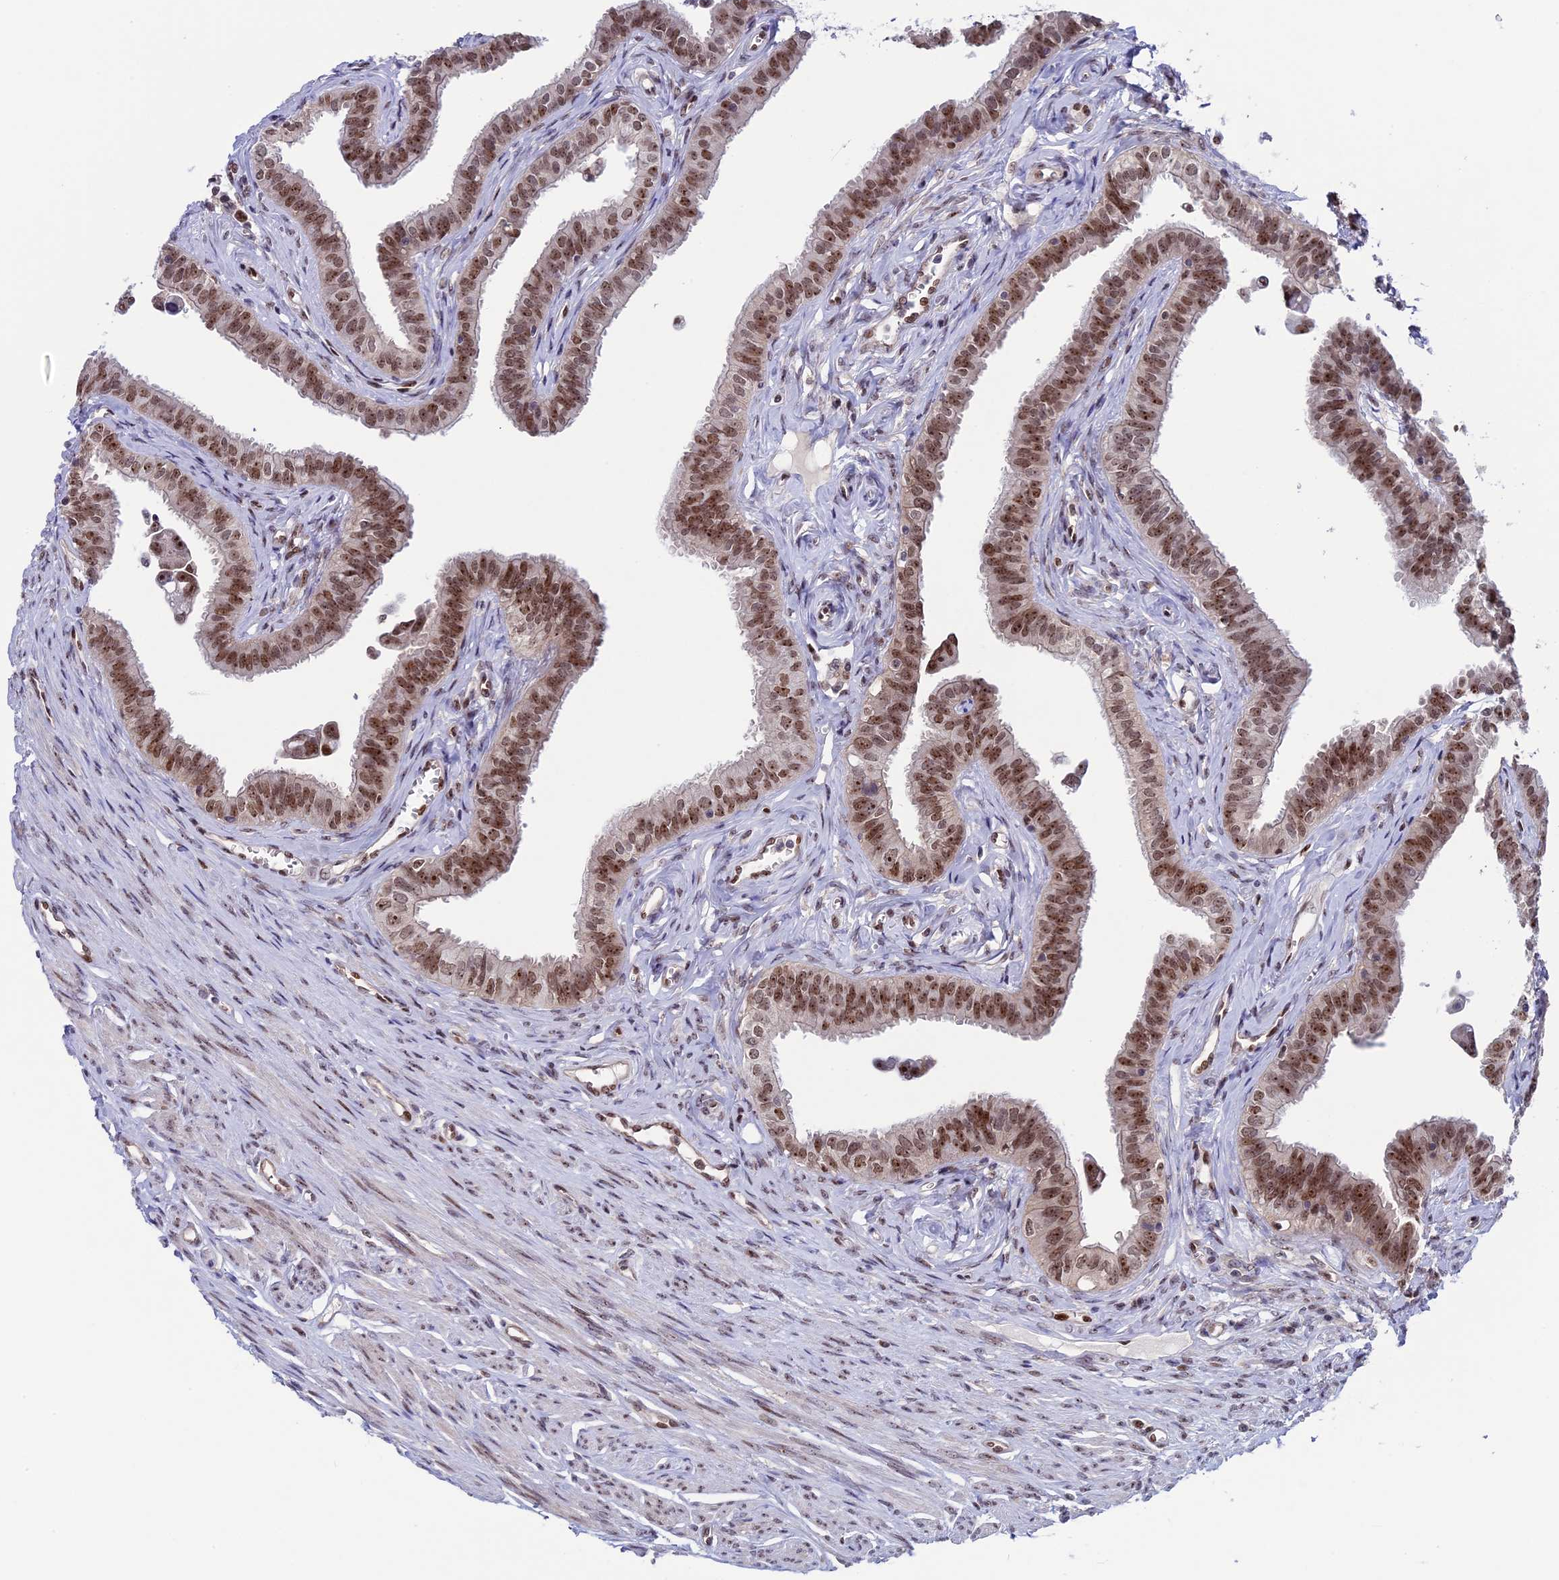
{"staining": {"intensity": "moderate", "quantity": ">75%", "location": "nuclear"}, "tissue": "fallopian tube", "cell_type": "Glandular cells", "image_type": "normal", "snomed": [{"axis": "morphology", "description": "Normal tissue, NOS"}, {"axis": "morphology", "description": "Carcinoma, NOS"}, {"axis": "topography", "description": "Fallopian tube"}, {"axis": "topography", "description": "Ovary"}], "caption": "Immunohistochemical staining of normal human fallopian tube demonstrates >75% levels of moderate nuclear protein staining in about >75% of glandular cells.", "gene": "CCDC86", "patient": {"sex": "female", "age": 59}}